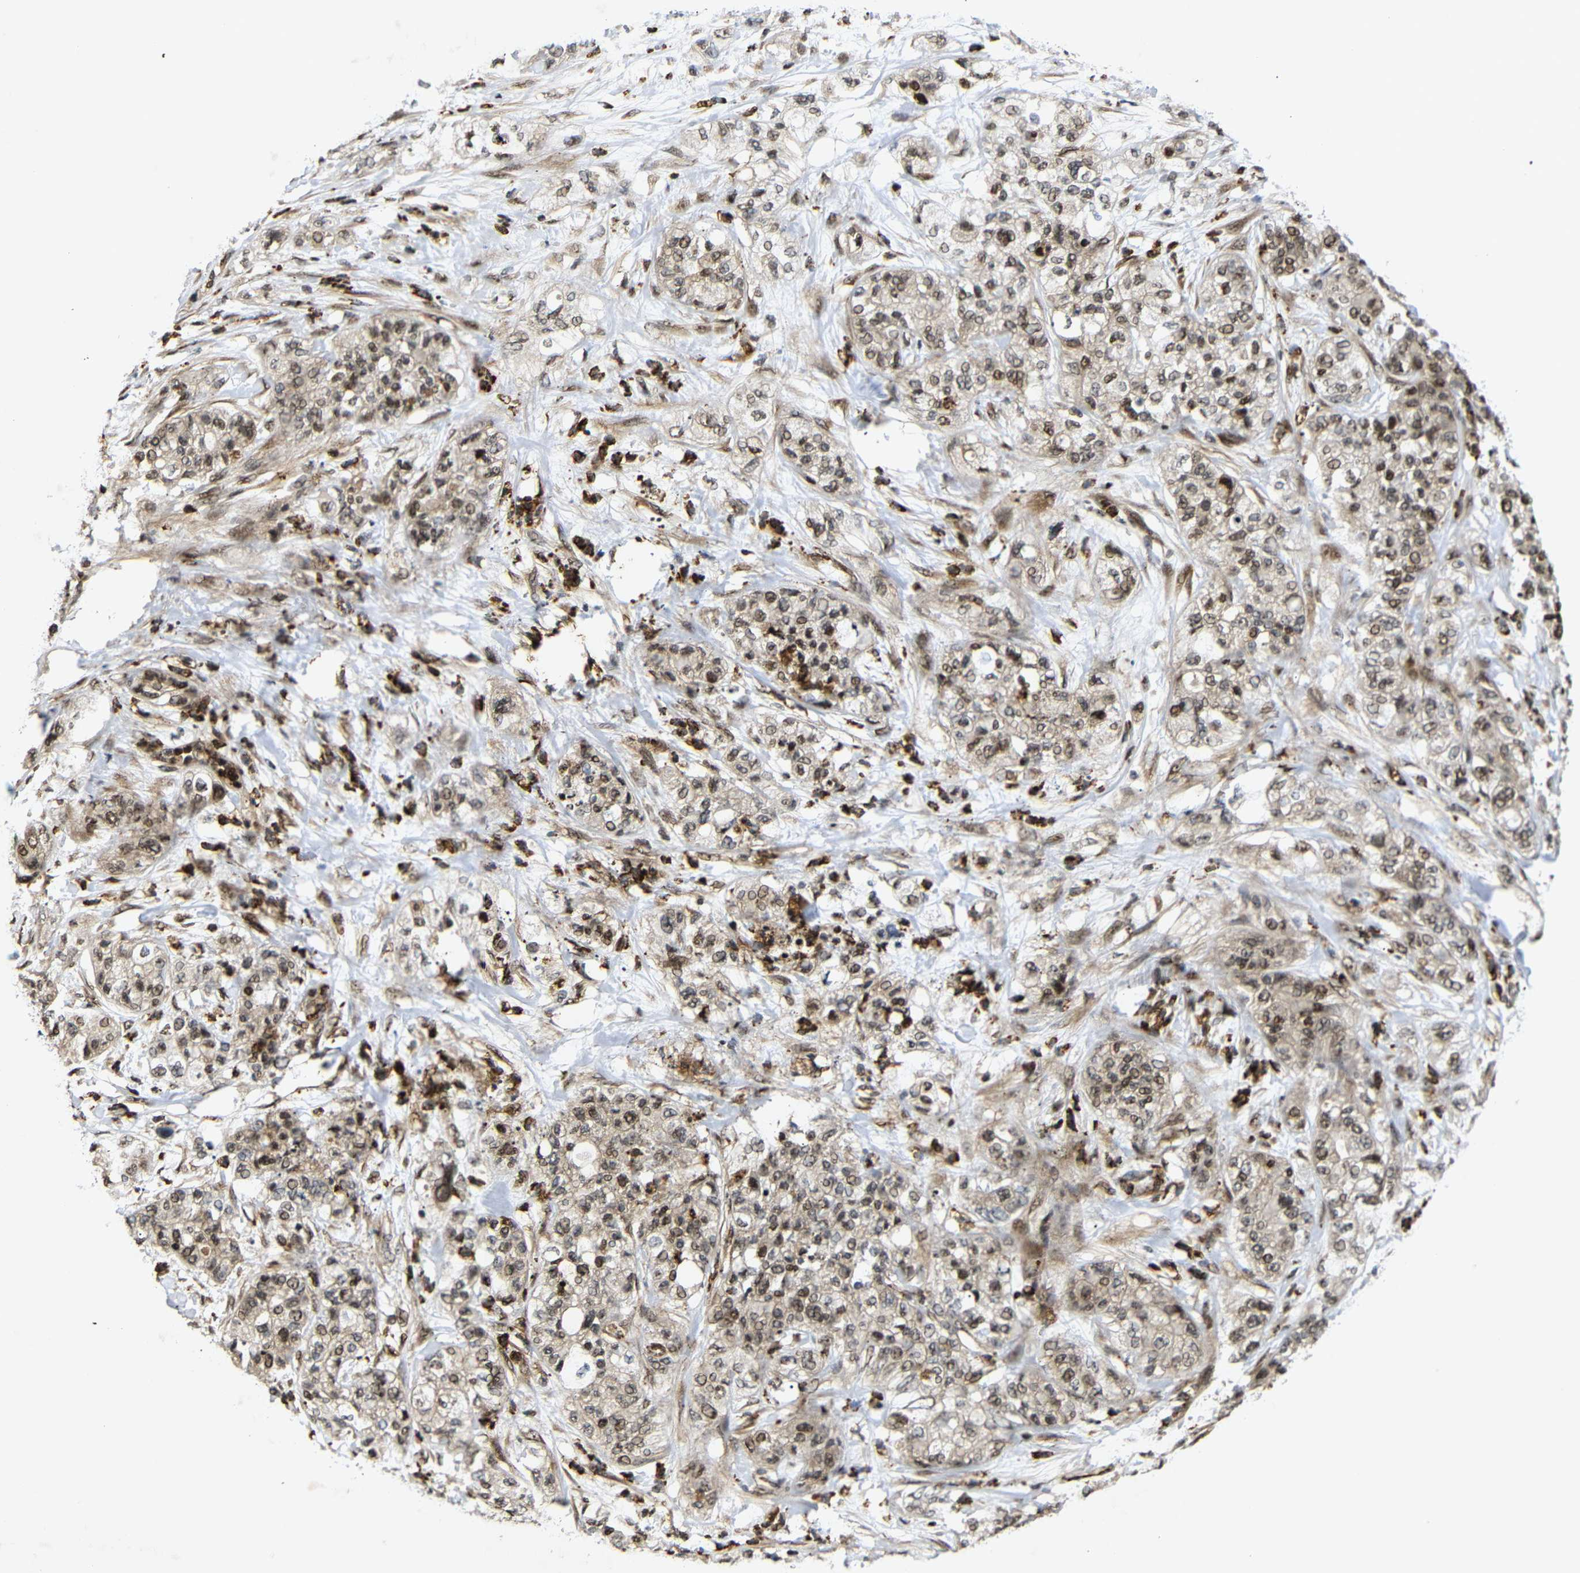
{"staining": {"intensity": "moderate", "quantity": ">75%", "location": "cytoplasmic/membranous,nuclear"}, "tissue": "pancreatic cancer", "cell_type": "Tumor cells", "image_type": "cancer", "snomed": [{"axis": "morphology", "description": "Adenocarcinoma, NOS"}, {"axis": "topography", "description": "Pancreas"}], "caption": "Immunohistochemistry (IHC) histopathology image of human pancreatic cancer stained for a protein (brown), which displays medium levels of moderate cytoplasmic/membranous and nuclear positivity in about >75% of tumor cells.", "gene": "KIF23", "patient": {"sex": "female", "age": 78}}